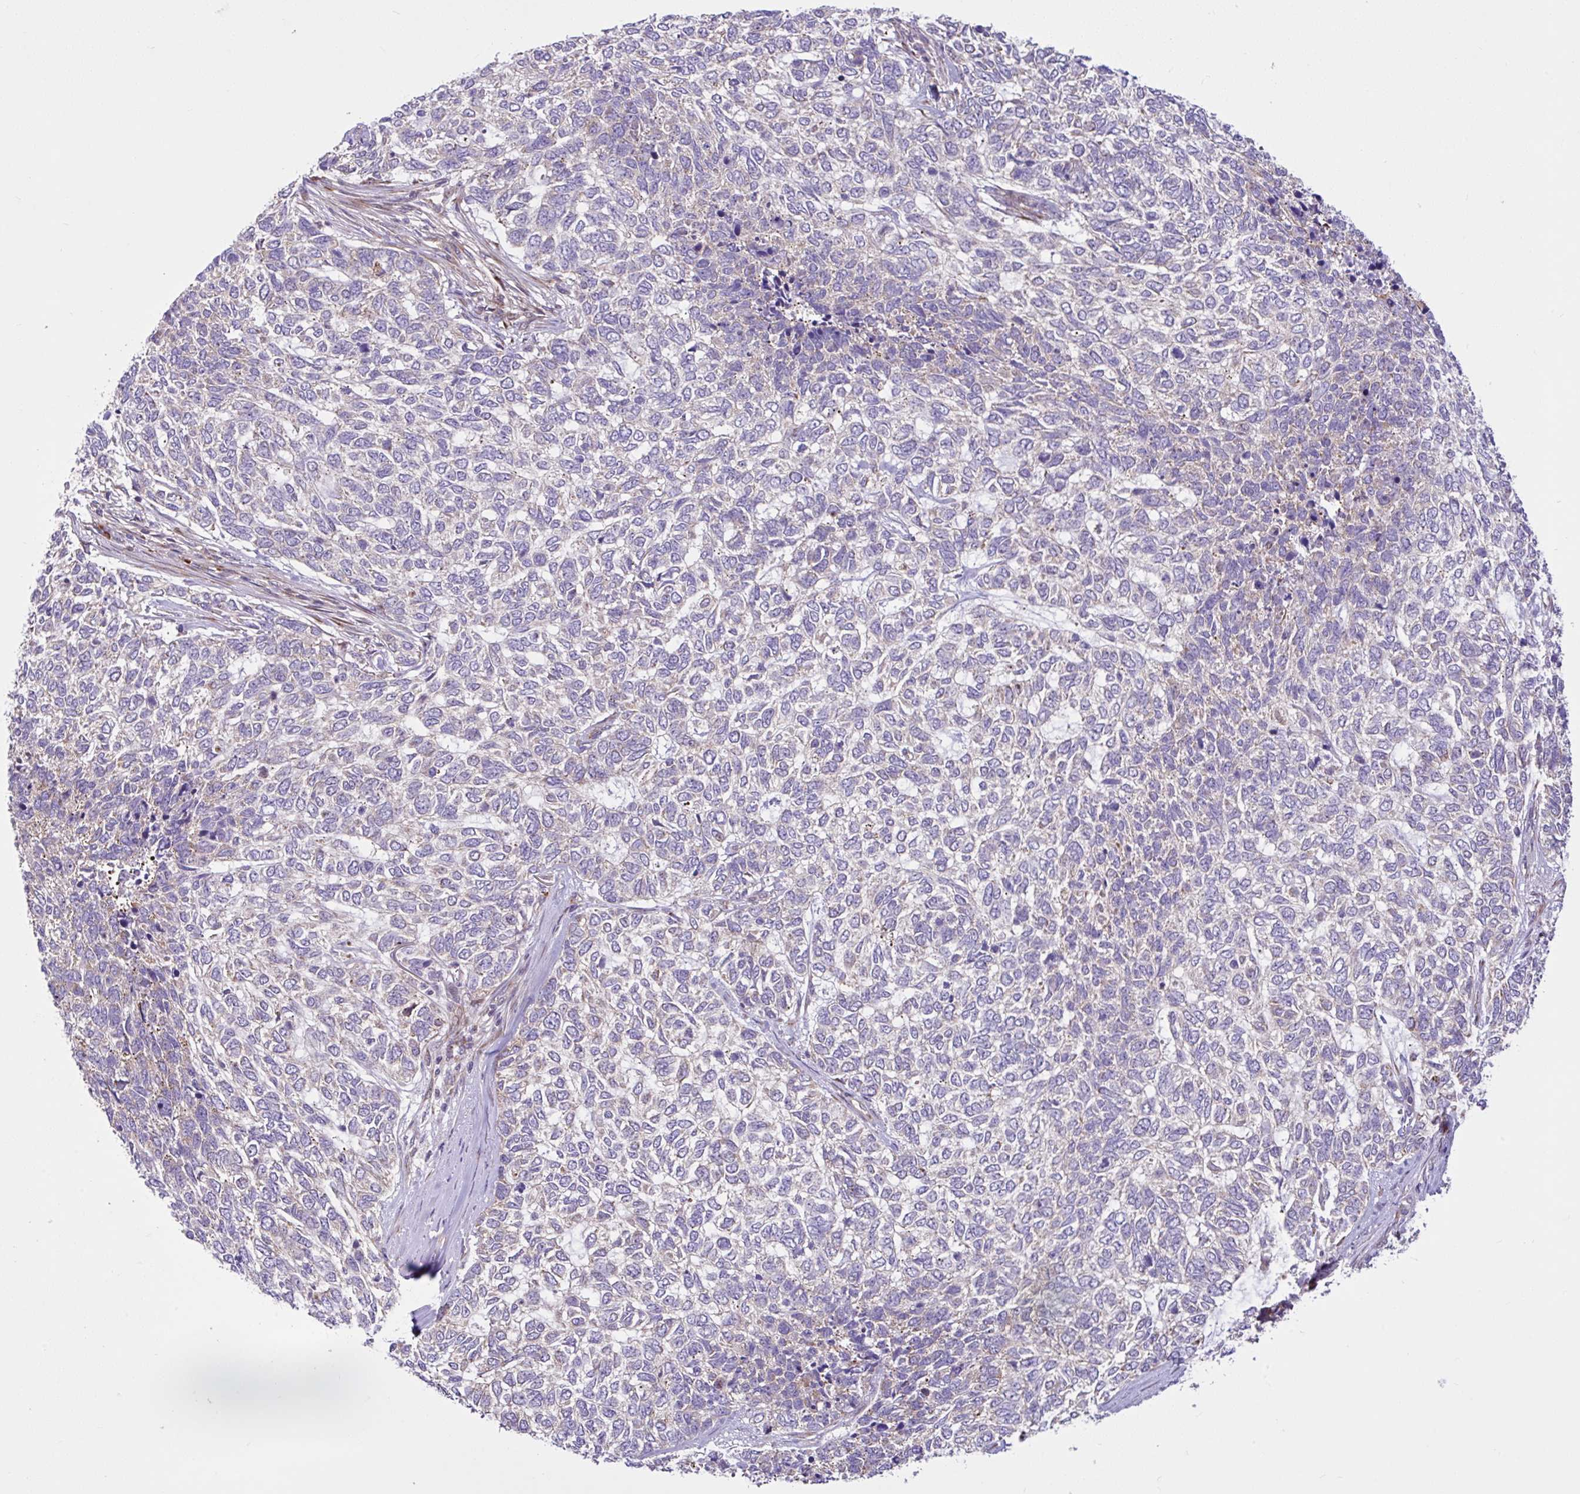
{"staining": {"intensity": "negative", "quantity": "none", "location": "none"}, "tissue": "skin cancer", "cell_type": "Tumor cells", "image_type": "cancer", "snomed": [{"axis": "morphology", "description": "Basal cell carcinoma"}, {"axis": "topography", "description": "Skin"}], "caption": "DAB immunohistochemical staining of skin cancer demonstrates no significant staining in tumor cells.", "gene": "NTPCR", "patient": {"sex": "female", "age": 65}}